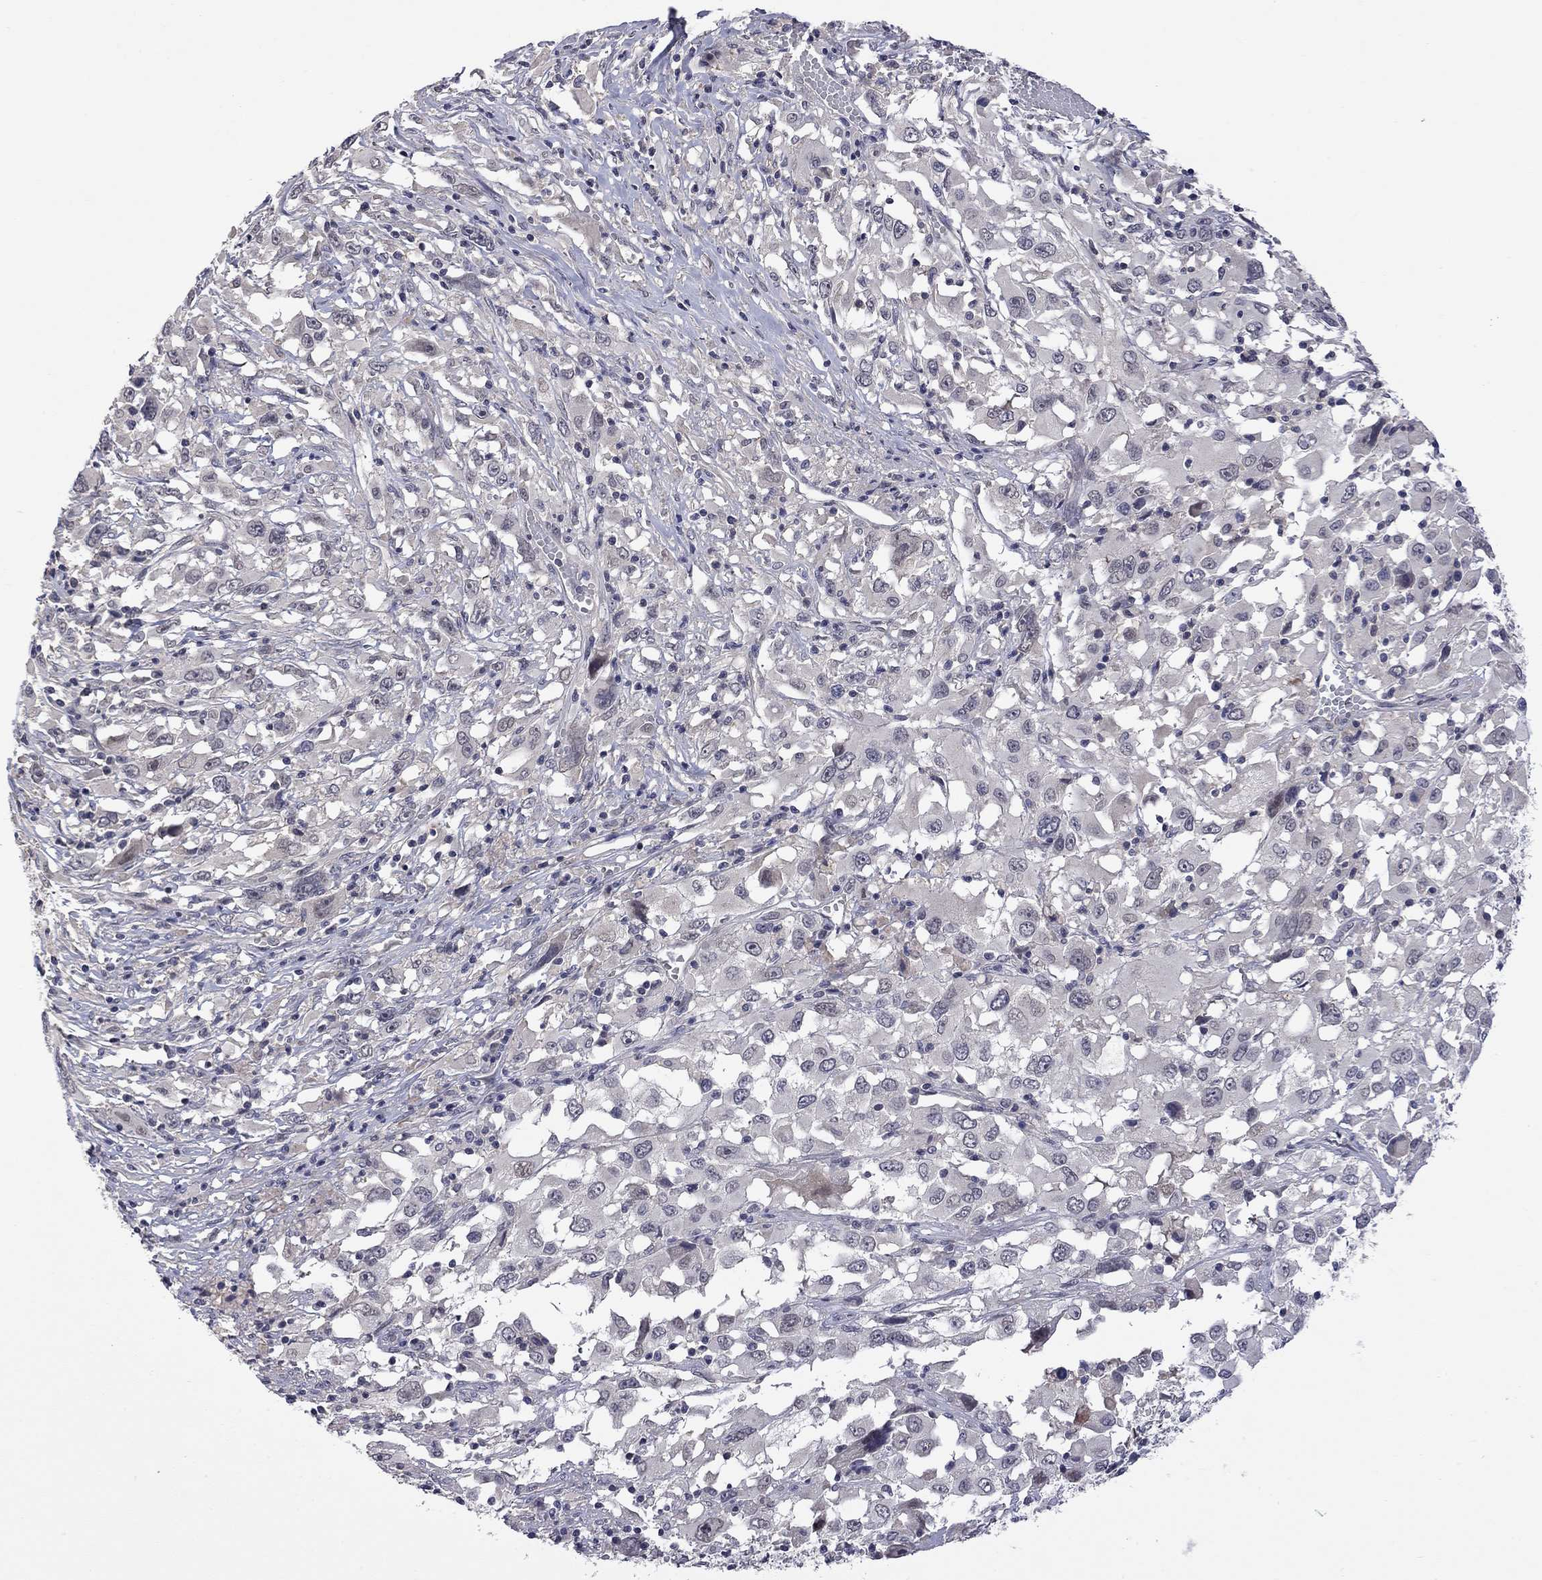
{"staining": {"intensity": "negative", "quantity": "none", "location": "none"}, "tissue": "melanoma", "cell_type": "Tumor cells", "image_type": "cancer", "snomed": [{"axis": "morphology", "description": "Malignant melanoma, Metastatic site"}, {"axis": "topography", "description": "Soft tissue"}], "caption": "The image demonstrates no staining of tumor cells in melanoma.", "gene": "FABP12", "patient": {"sex": "male", "age": 50}}